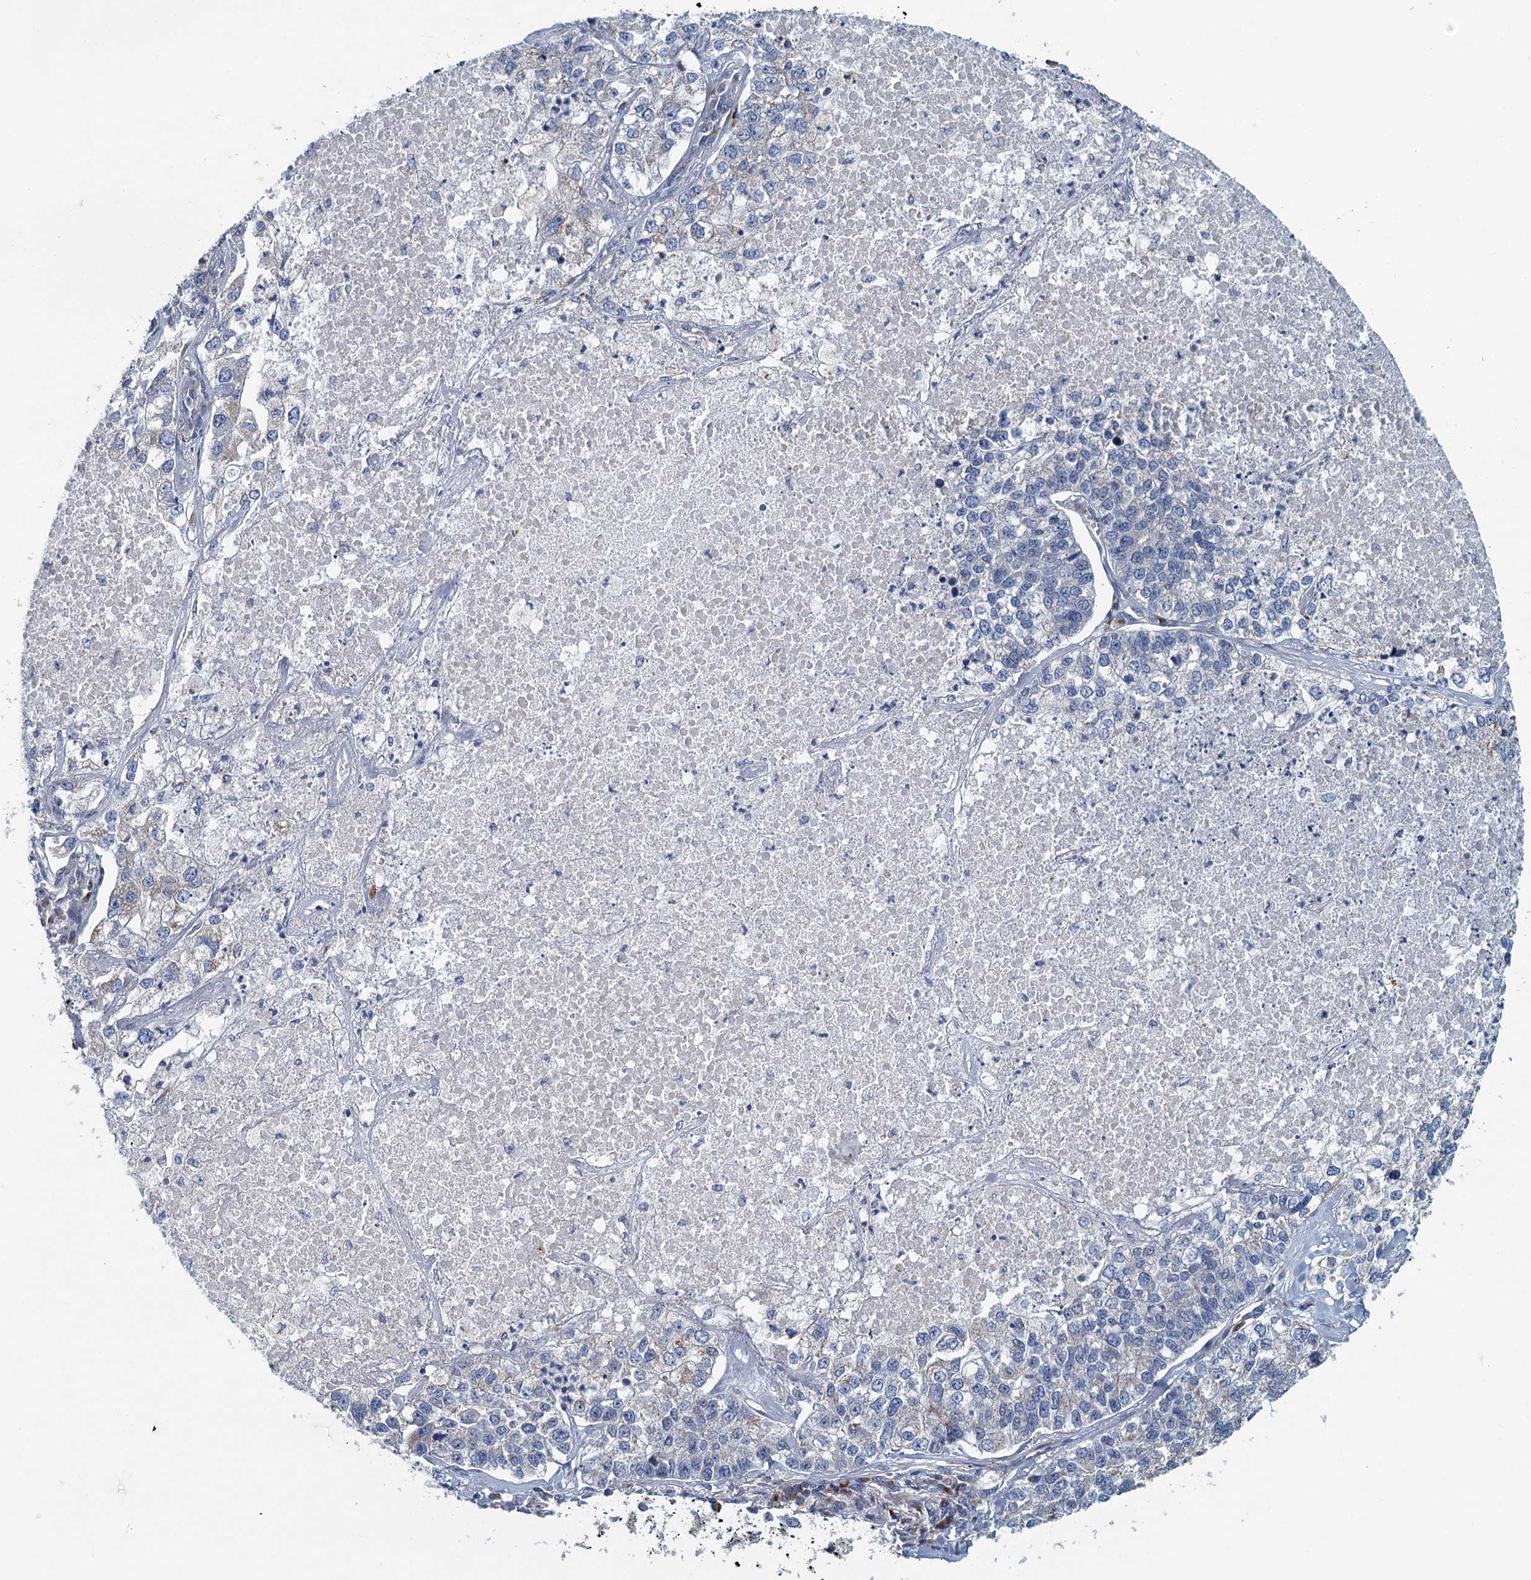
{"staining": {"intensity": "negative", "quantity": "none", "location": "none"}, "tissue": "lung cancer", "cell_type": "Tumor cells", "image_type": "cancer", "snomed": [{"axis": "morphology", "description": "Adenocarcinoma, NOS"}, {"axis": "topography", "description": "Lung"}], "caption": "A micrograph of lung cancer stained for a protein exhibits no brown staining in tumor cells.", "gene": "ALG2", "patient": {"sex": "male", "age": 49}}